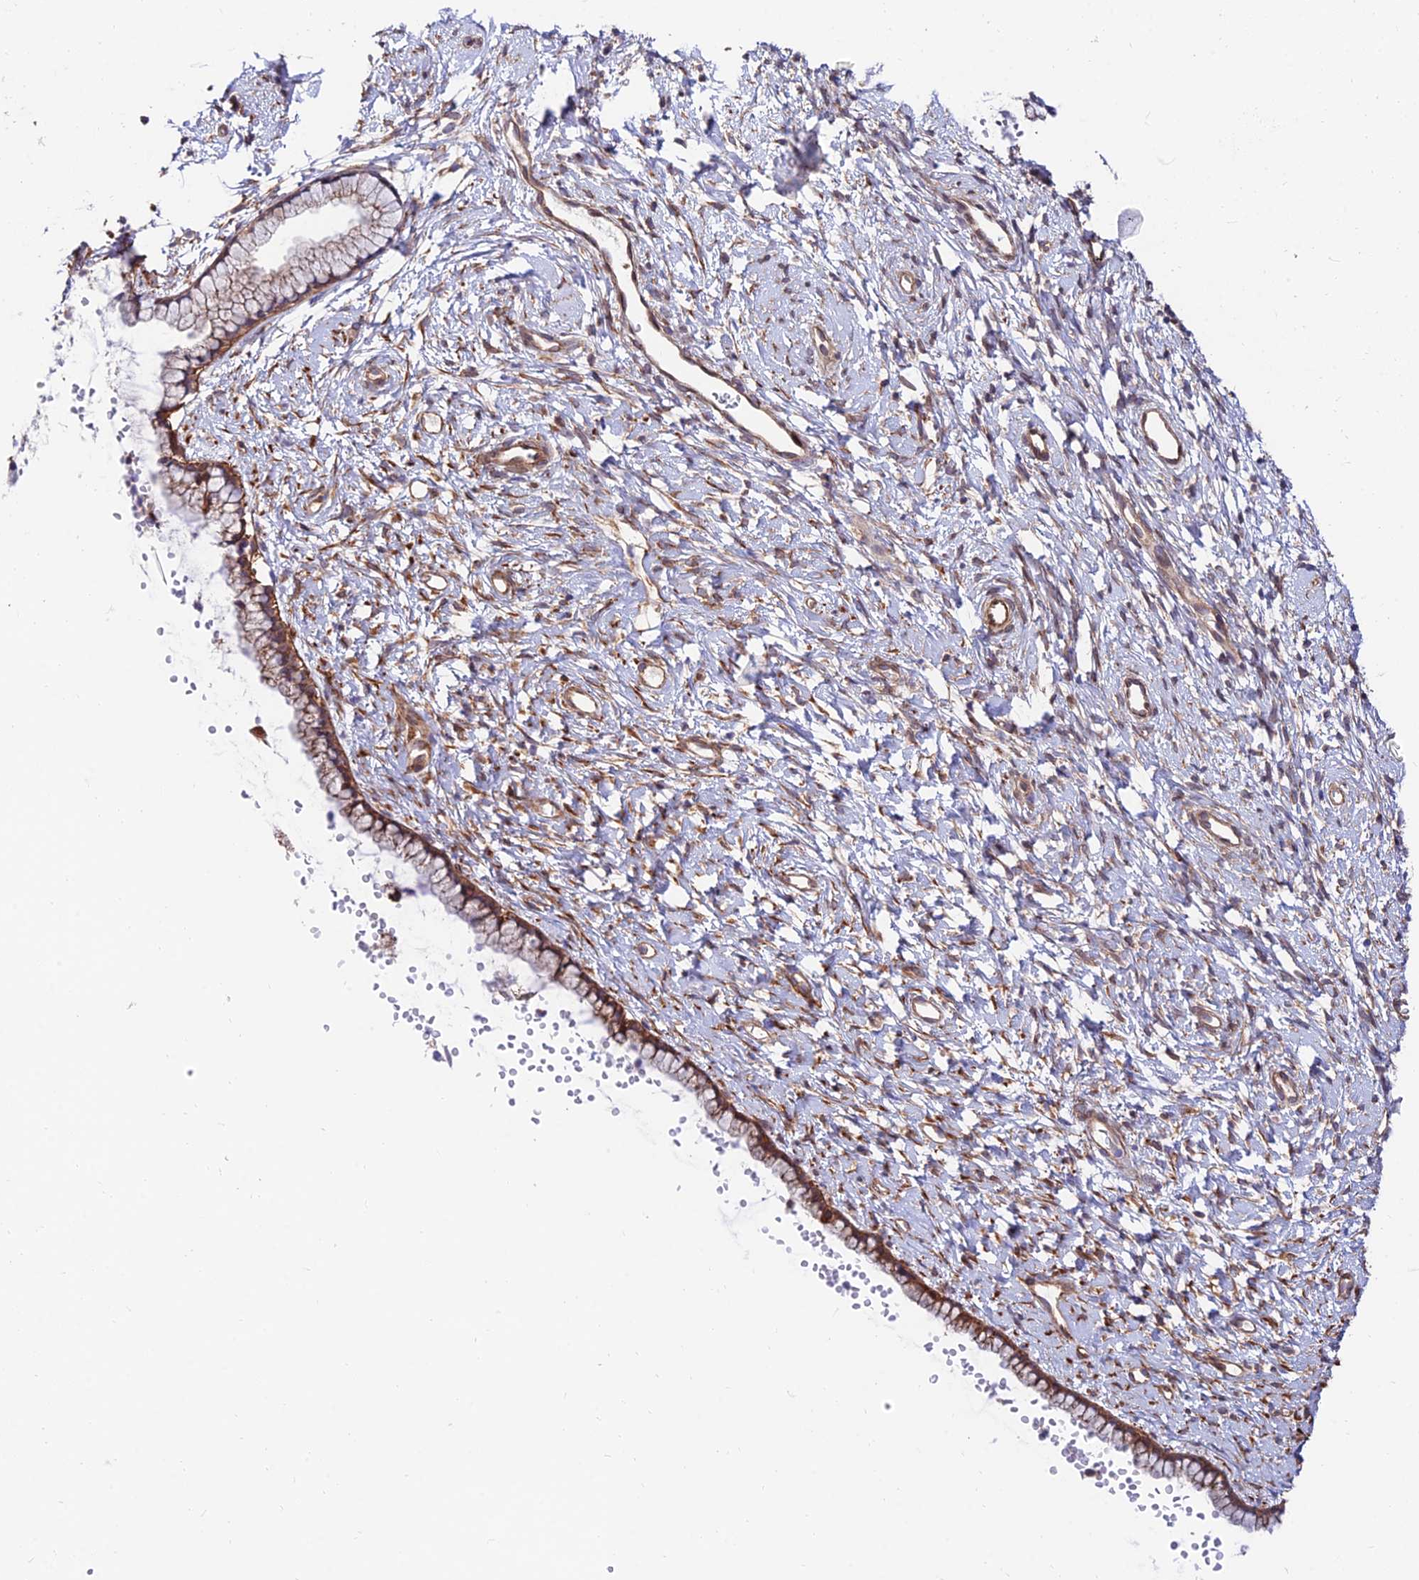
{"staining": {"intensity": "moderate", "quantity": ">75%", "location": "cytoplasmic/membranous"}, "tissue": "cervix", "cell_type": "Glandular cells", "image_type": "normal", "snomed": [{"axis": "morphology", "description": "Normal tissue, NOS"}, {"axis": "topography", "description": "Cervix"}], "caption": "Immunohistochemical staining of unremarkable human cervix displays >75% levels of moderate cytoplasmic/membranous protein expression in approximately >75% of glandular cells. (brown staining indicates protein expression, while blue staining denotes nuclei).", "gene": "EXOC3L4", "patient": {"sex": "female", "age": 57}}